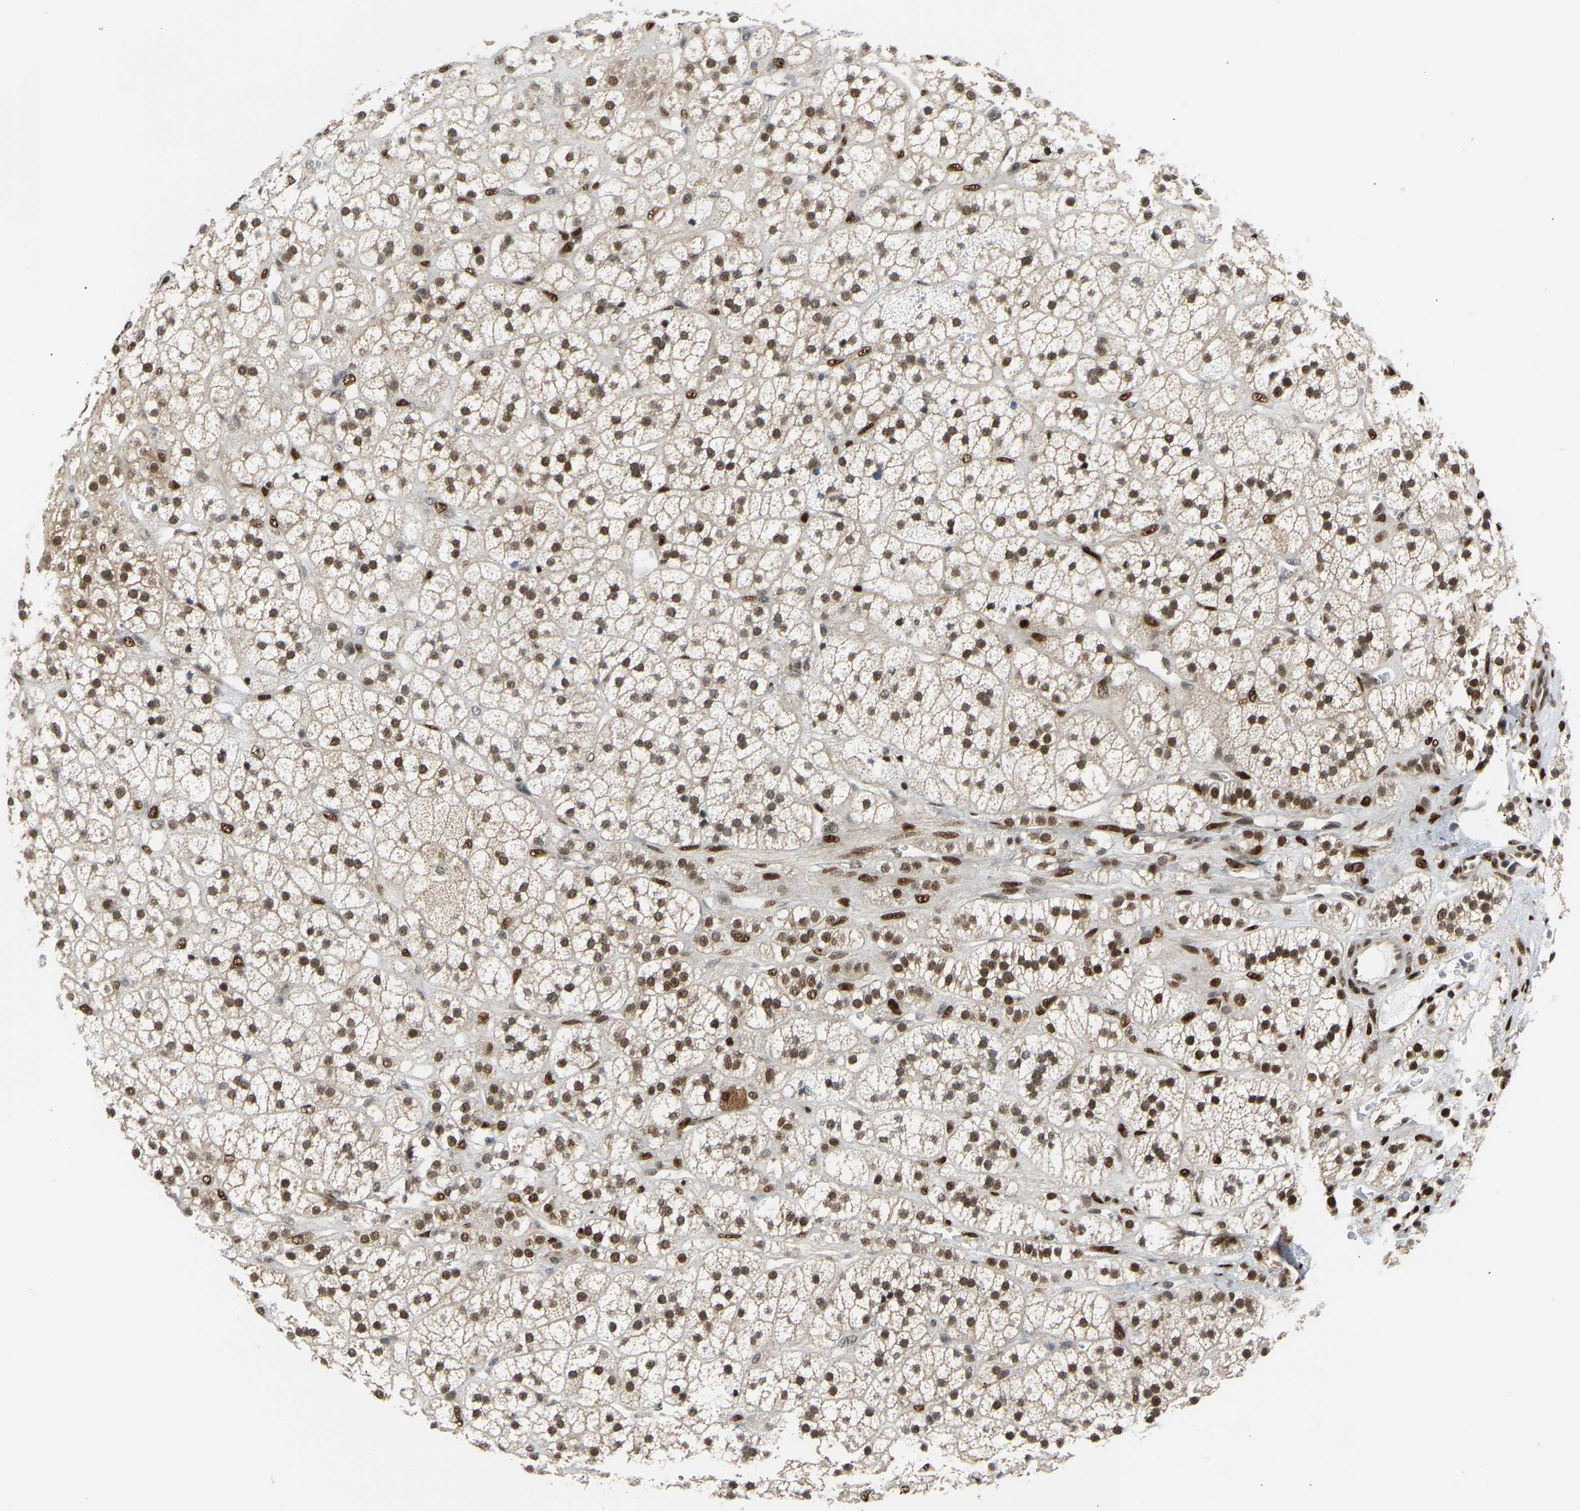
{"staining": {"intensity": "strong", "quantity": ">75%", "location": "cytoplasmic/membranous,nuclear"}, "tissue": "adrenal gland", "cell_type": "Glandular cells", "image_type": "normal", "snomed": [{"axis": "morphology", "description": "Normal tissue, NOS"}, {"axis": "topography", "description": "Adrenal gland"}], "caption": "Approximately >75% of glandular cells in unremarkable human adrenal gland reveal strong cytoplasmic/membranous,nuclear protein positivity as visualized by brown immunohistochemical staining.", "gene": "SSBP2", "patient": {"sex": "male", "age": 56}}